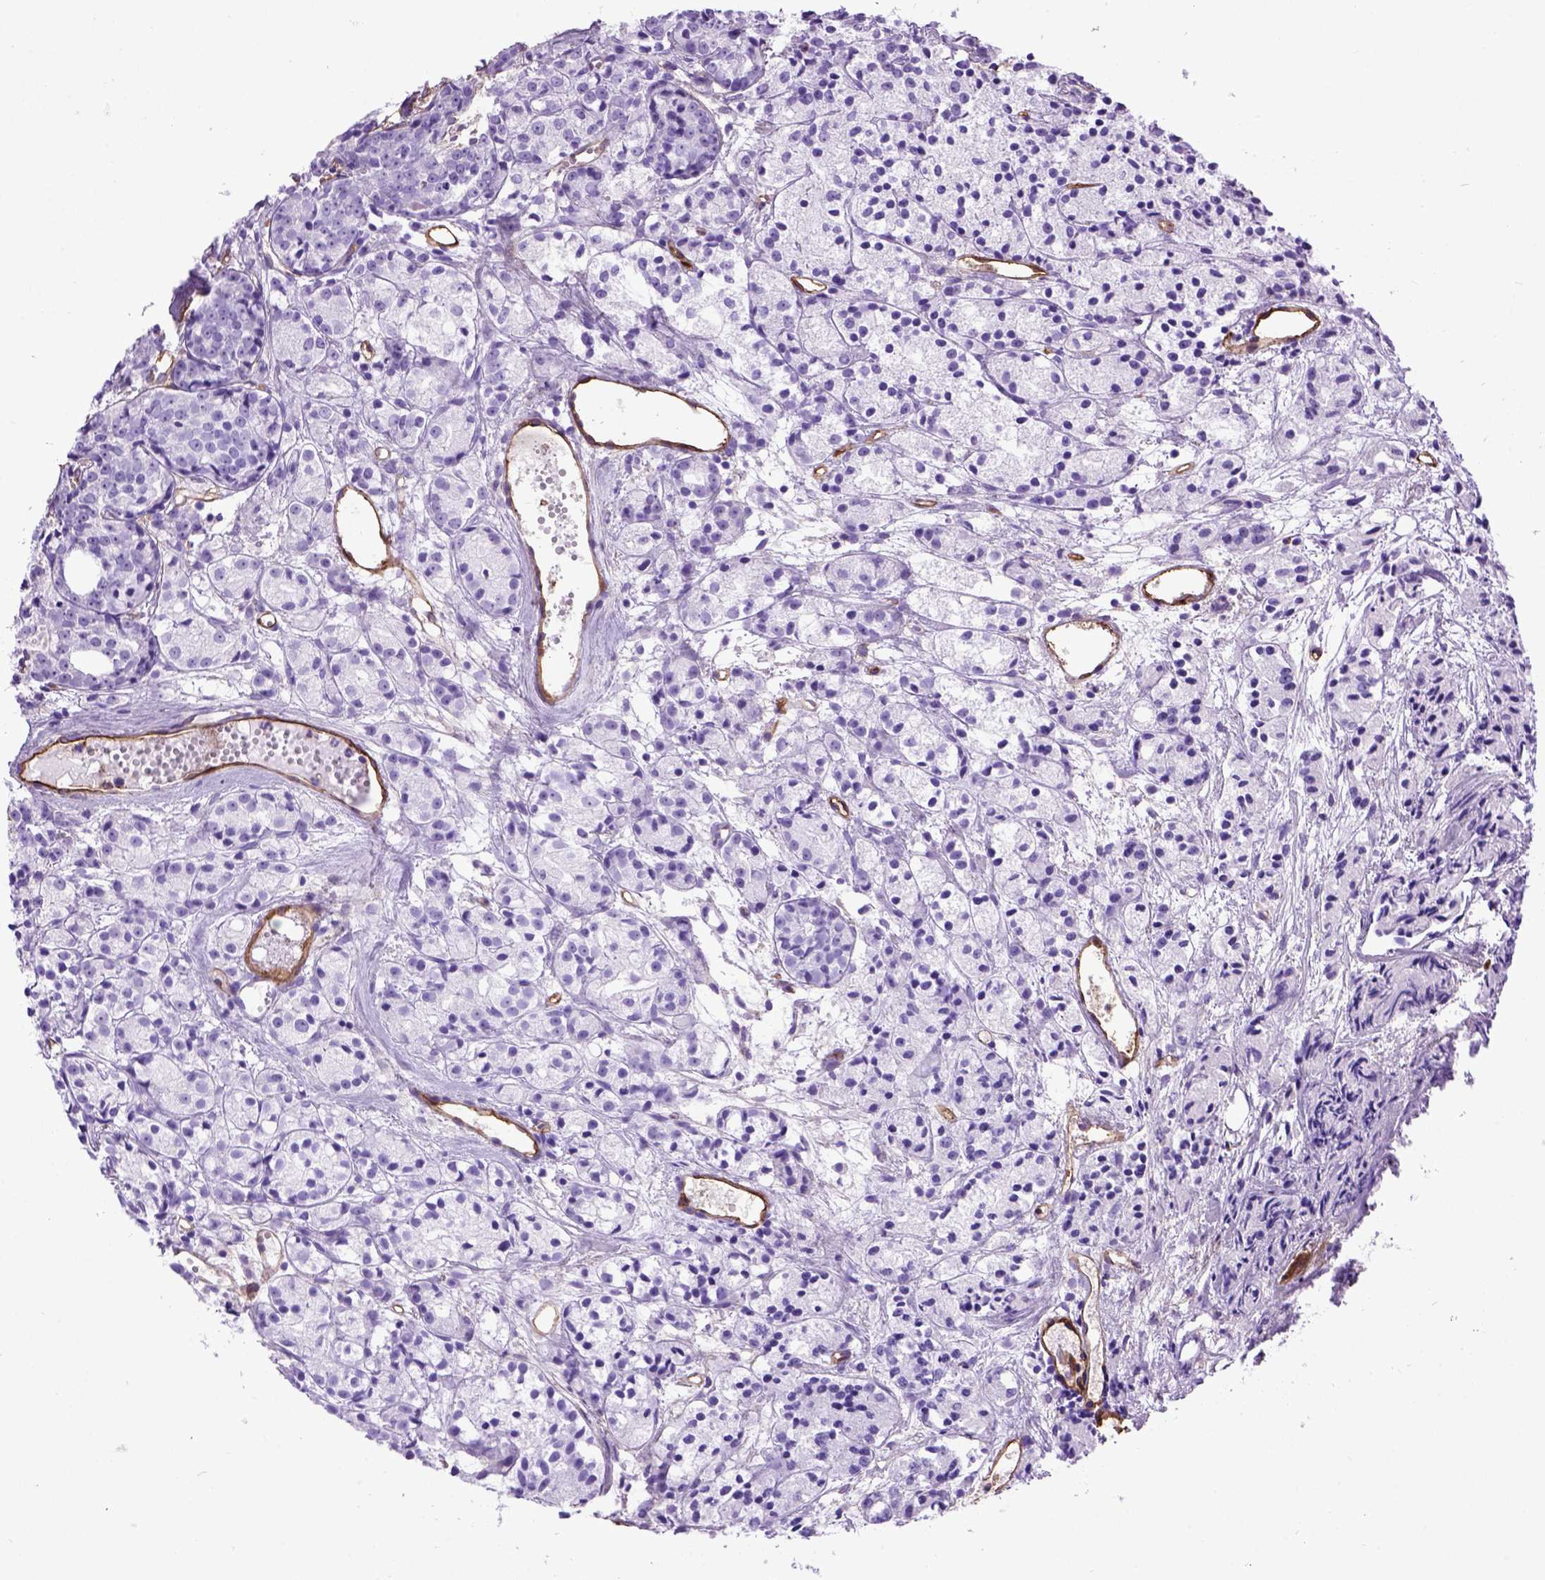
{"staining": {"intensity": "negative", "quantity": "none", "location": "none"}, "tissue": "prostate cancer", "cell_type": "Tumor cells", "image_type": "cancer", "snomed": [{"axis": "morphology", "description": "Adenocarcinoma, Medium grade"}, {"axis": "topography", "description": "Prostate"}], "caption": "There is no significant expression in tumor cells of prostate cancer (adenocarcinoma (medium-grade)). Nuclei are stained in blue.", "gene": "ENG", "patient": {"sex": "male", "age": 74}}